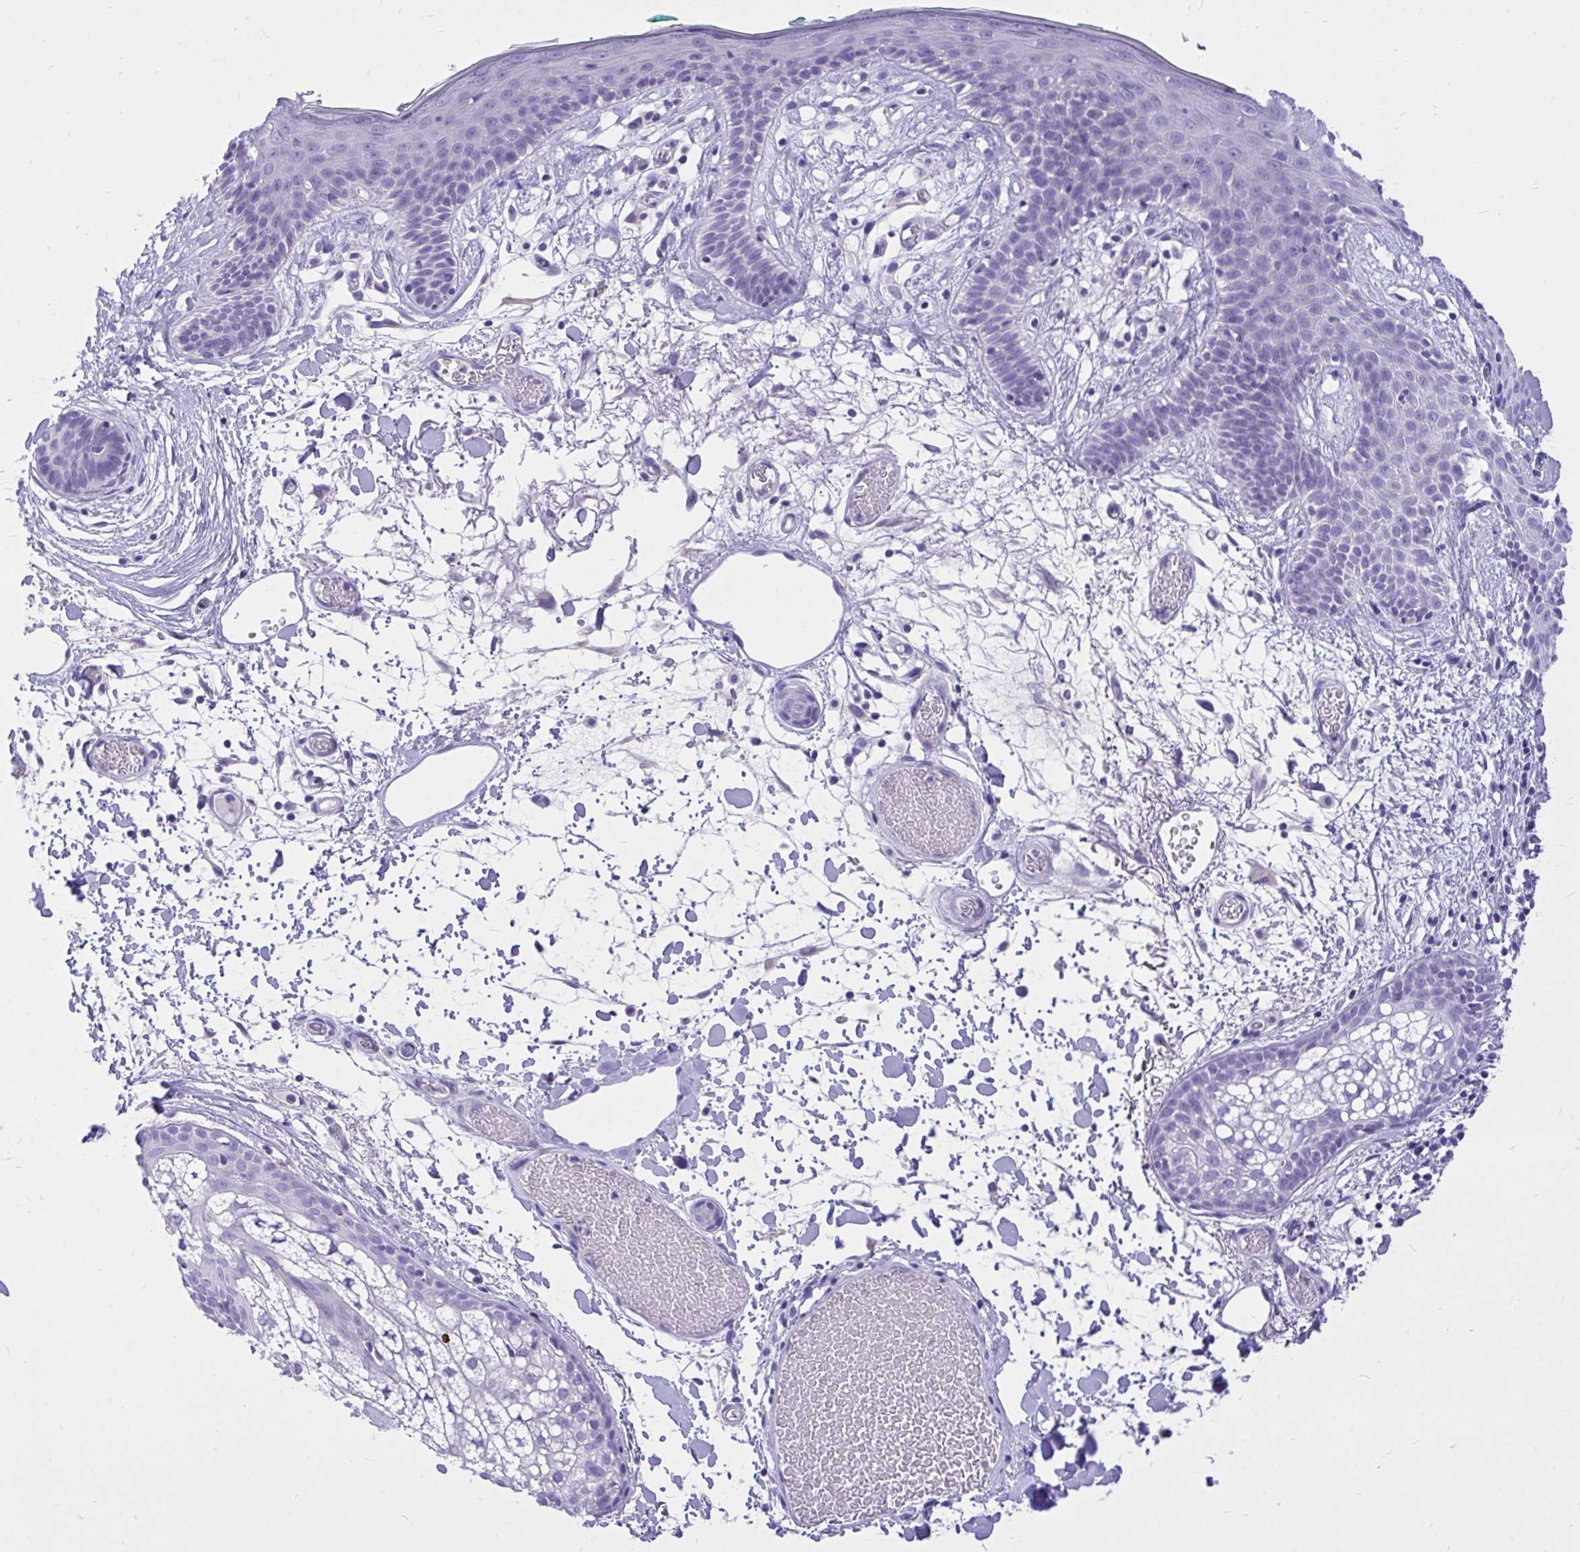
{"staining": {"intensity": "negative", "quantity": "none", "location": "none"}, "tissue": "skin", "cell_type": "Fibroblasts", "image_type": "normal", "snomed": [{"axis": "morphology", "description": "Normal tissue, NOS"}, {"axis": "topography", "description": "Skin"}], "caption": "A photomicrograph of skin stained for a protein displays no brown staining in fibroblasts.", "gene": "MON1A", "patient": {"sex": "male", "age": 79}}